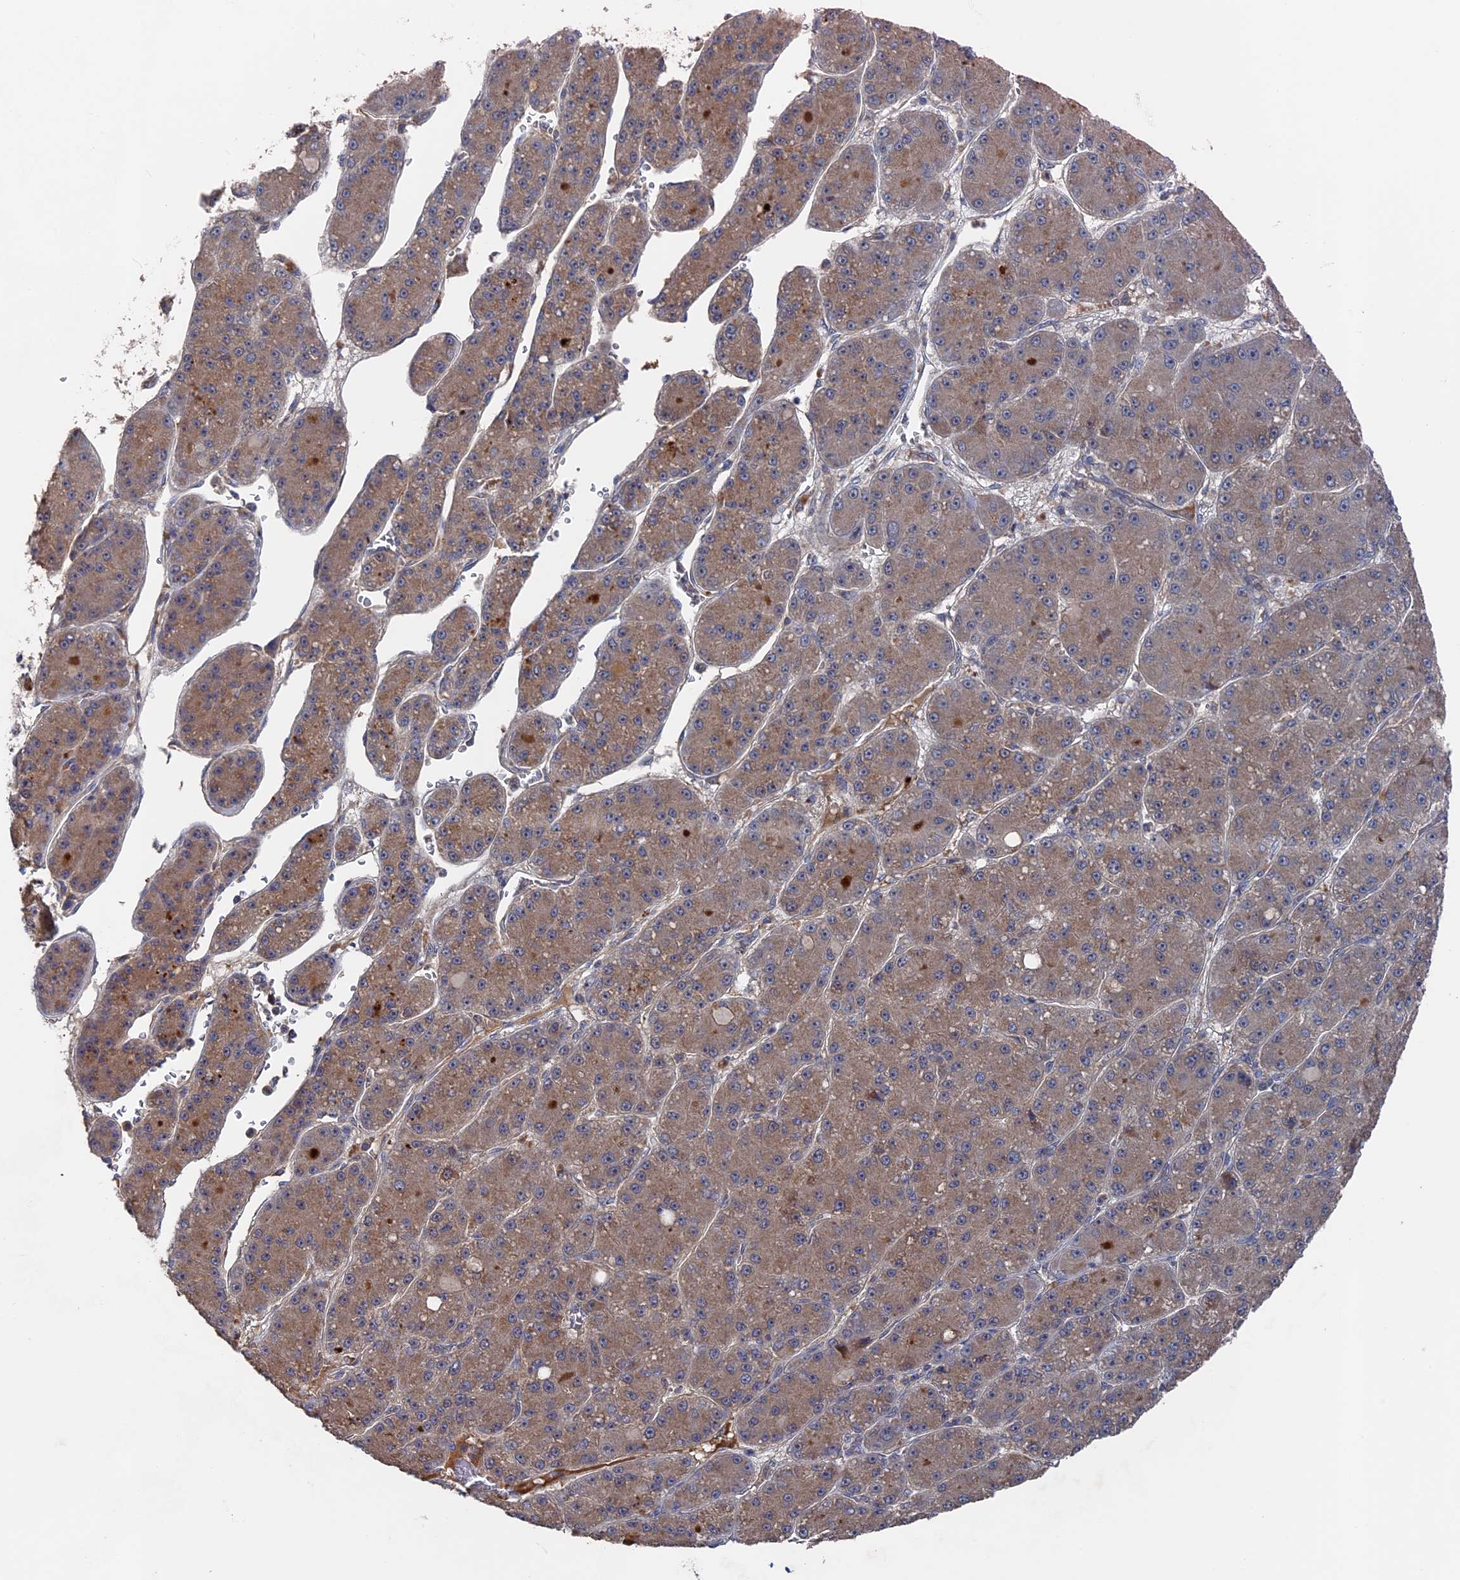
{"staining": {"intensity": "weak", "quantity": ">75%", "location": "cytoplasmic/membranous"}, "tissue": "liver cancer", "cell_type": "Tumor cells", "image_type": "cancer", "snomed": [{"axis": "morphology", "description": "Carcinoma, Hepatocellular, NOS"}, {"axis": "topography", "description": "Liver"}], "caption": "Immunohistochemistry micrograph of human liver cancer (hepatocellular carcinoma) stained for a protein (brown), which displays low levels of weak cytoplasmic/membranous positivity in approximately >75% of tumor cells.", "gene": "RAB15", "patient": {"sex": "male", "age": 67}}